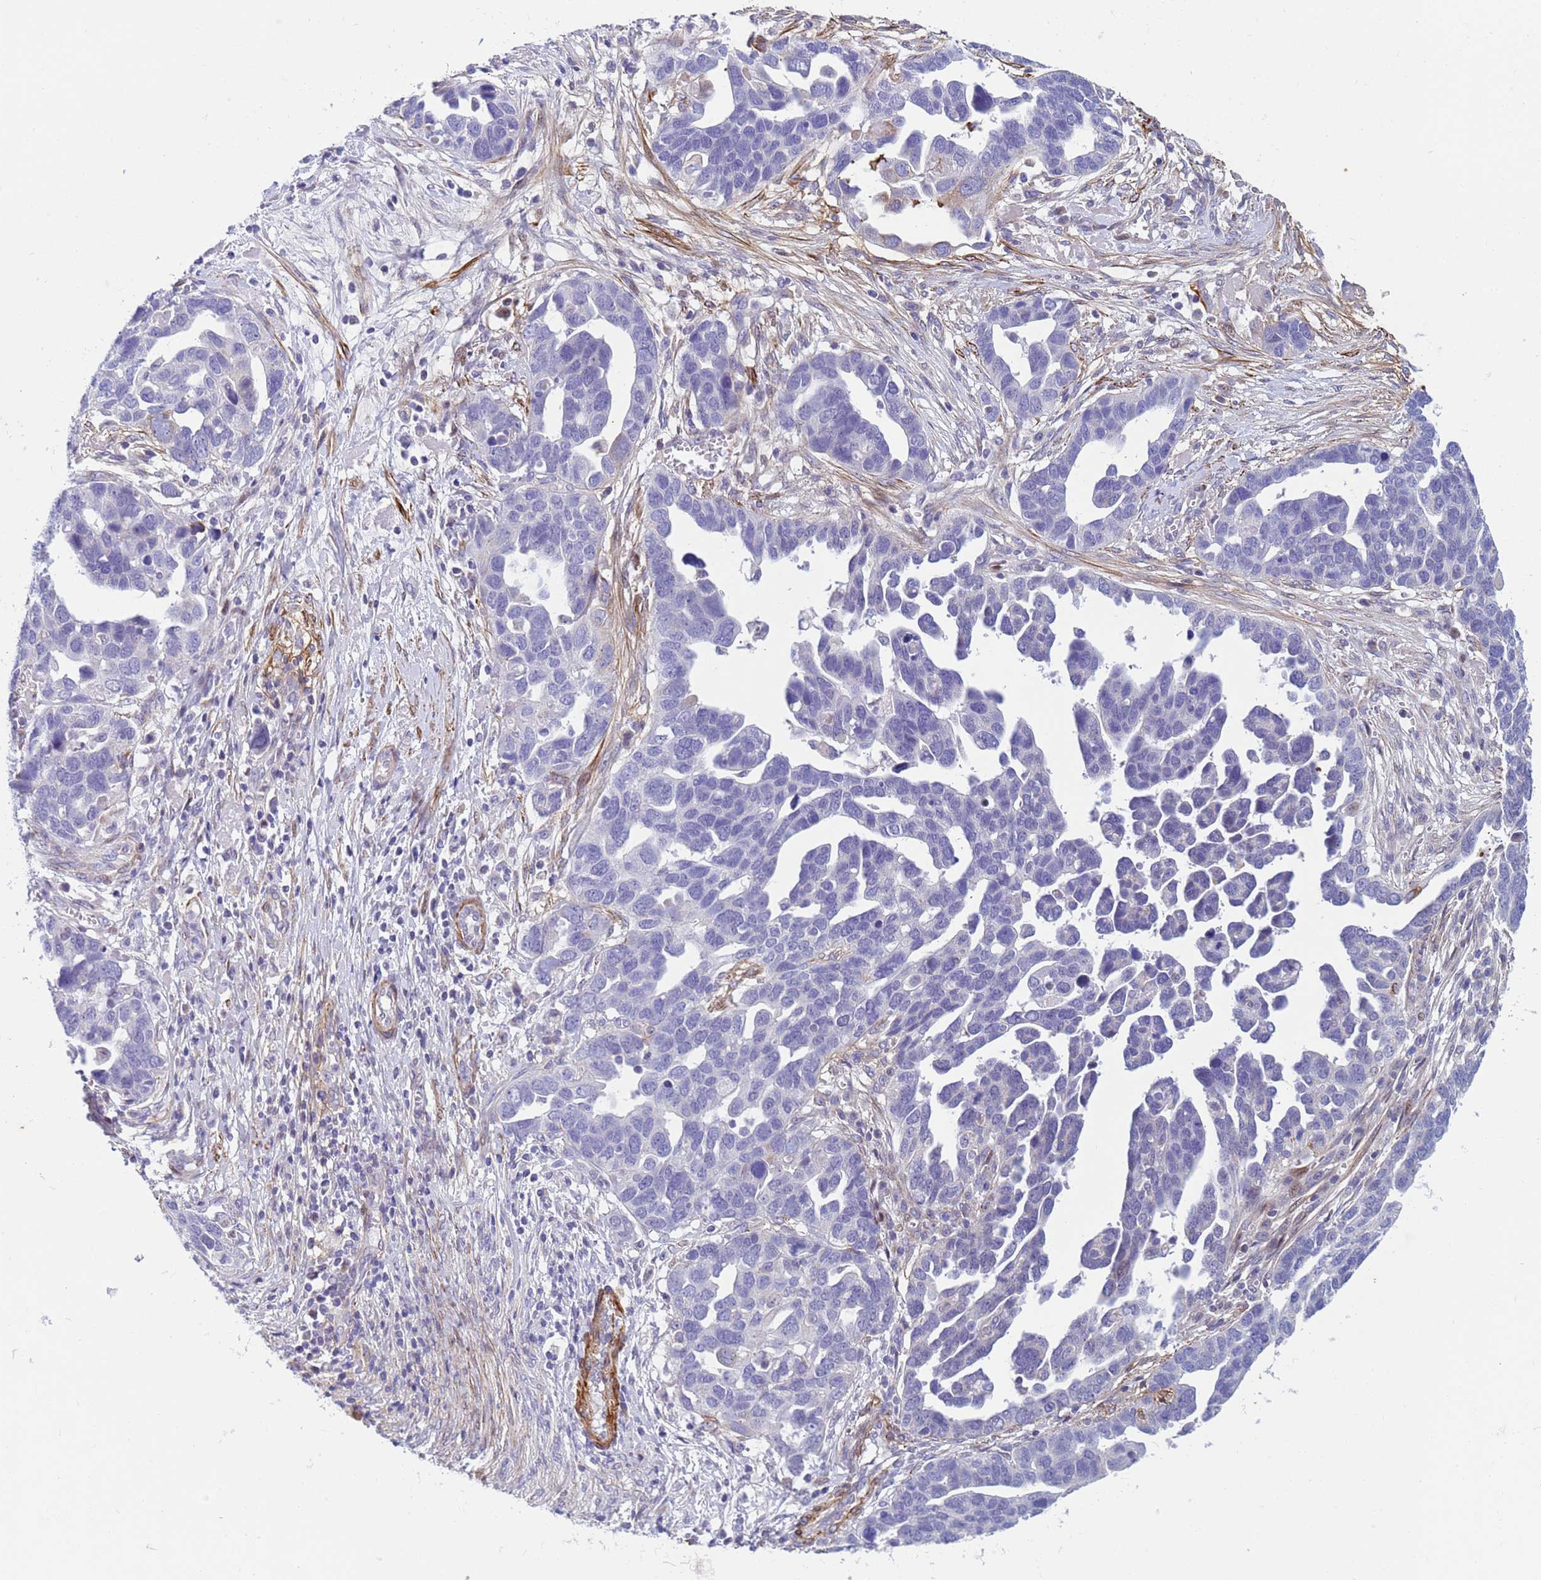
{"staining": {"intensity": "negative", "quantity": "none", "location": "none"}, "tissue": "ovarian cancer", "cell_type": "Tumor cells", "image_type": "cancer", "snomed": [{"axis": "morphology", "description": "Cystadenocarcinoma, serous, NOS"}, {"axis": "topography", "description": "Ovary"}], "caption": "The micrograph reveals no staining of tumor cells in ovarian serous cystadenocarcinoma.", "gene": "P2RX7", "patient": {"sex": "female", "age": 54}}